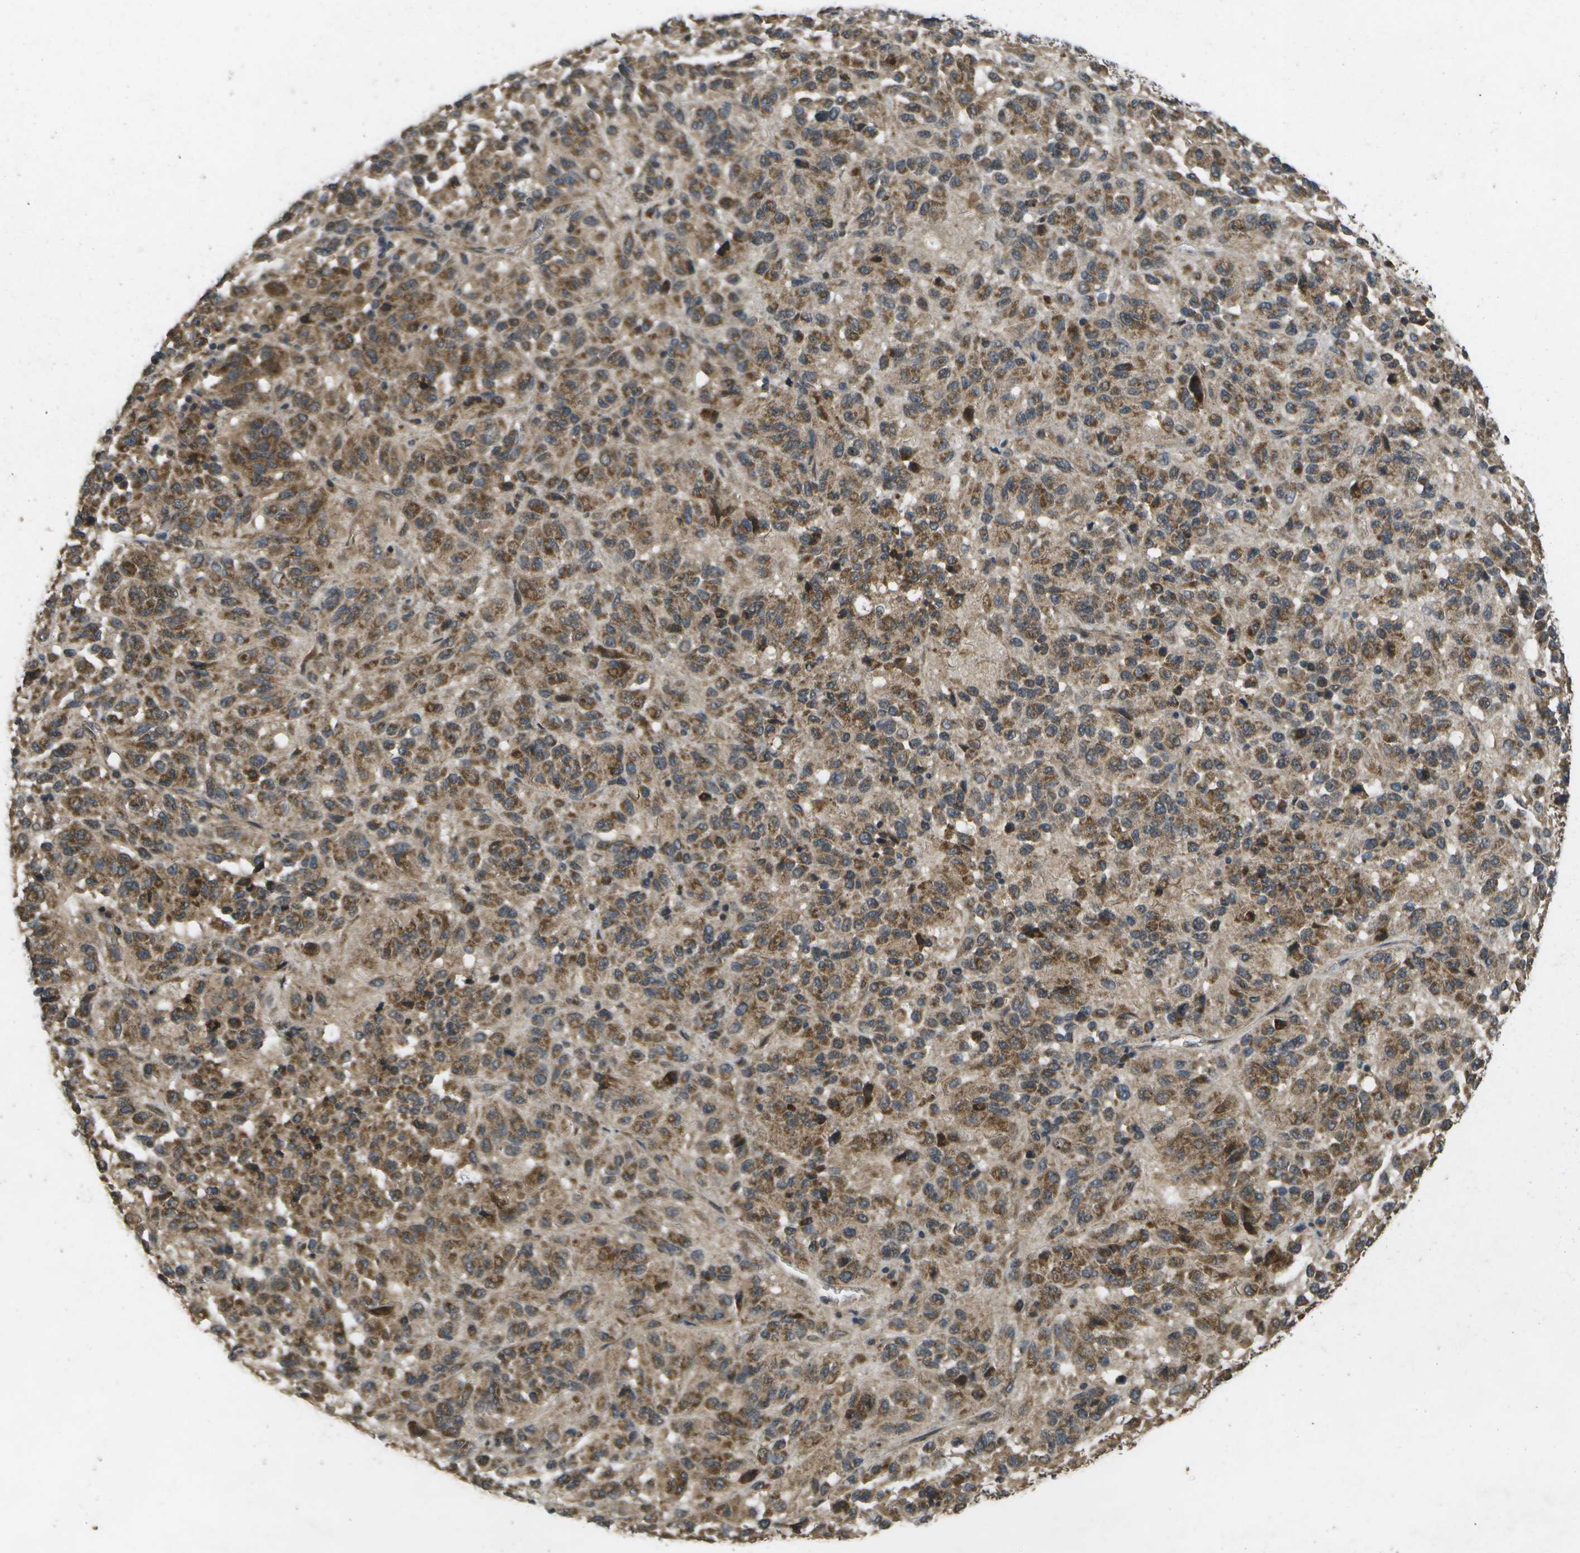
{"staining": {"intensity": "moderate", "quantity": ">75%", "location": "cytoplasmic/membranous"}, "tissue": "melanoma", "cell_type": "Tumor cells", "image_type": "cancer", "snomed": [{"axis": "morphology", "description": "Malignant melanoma, Metastatic site"}, {"axis": "topography", "description": "Lung"}], "caption": "Protein staining demonstrates moderate cytoplasmic/membranous staining in about >75% of tumor cells in melanoma.", "gene": "ALAS1", "patient": {"sex": "male", "age": 64}}